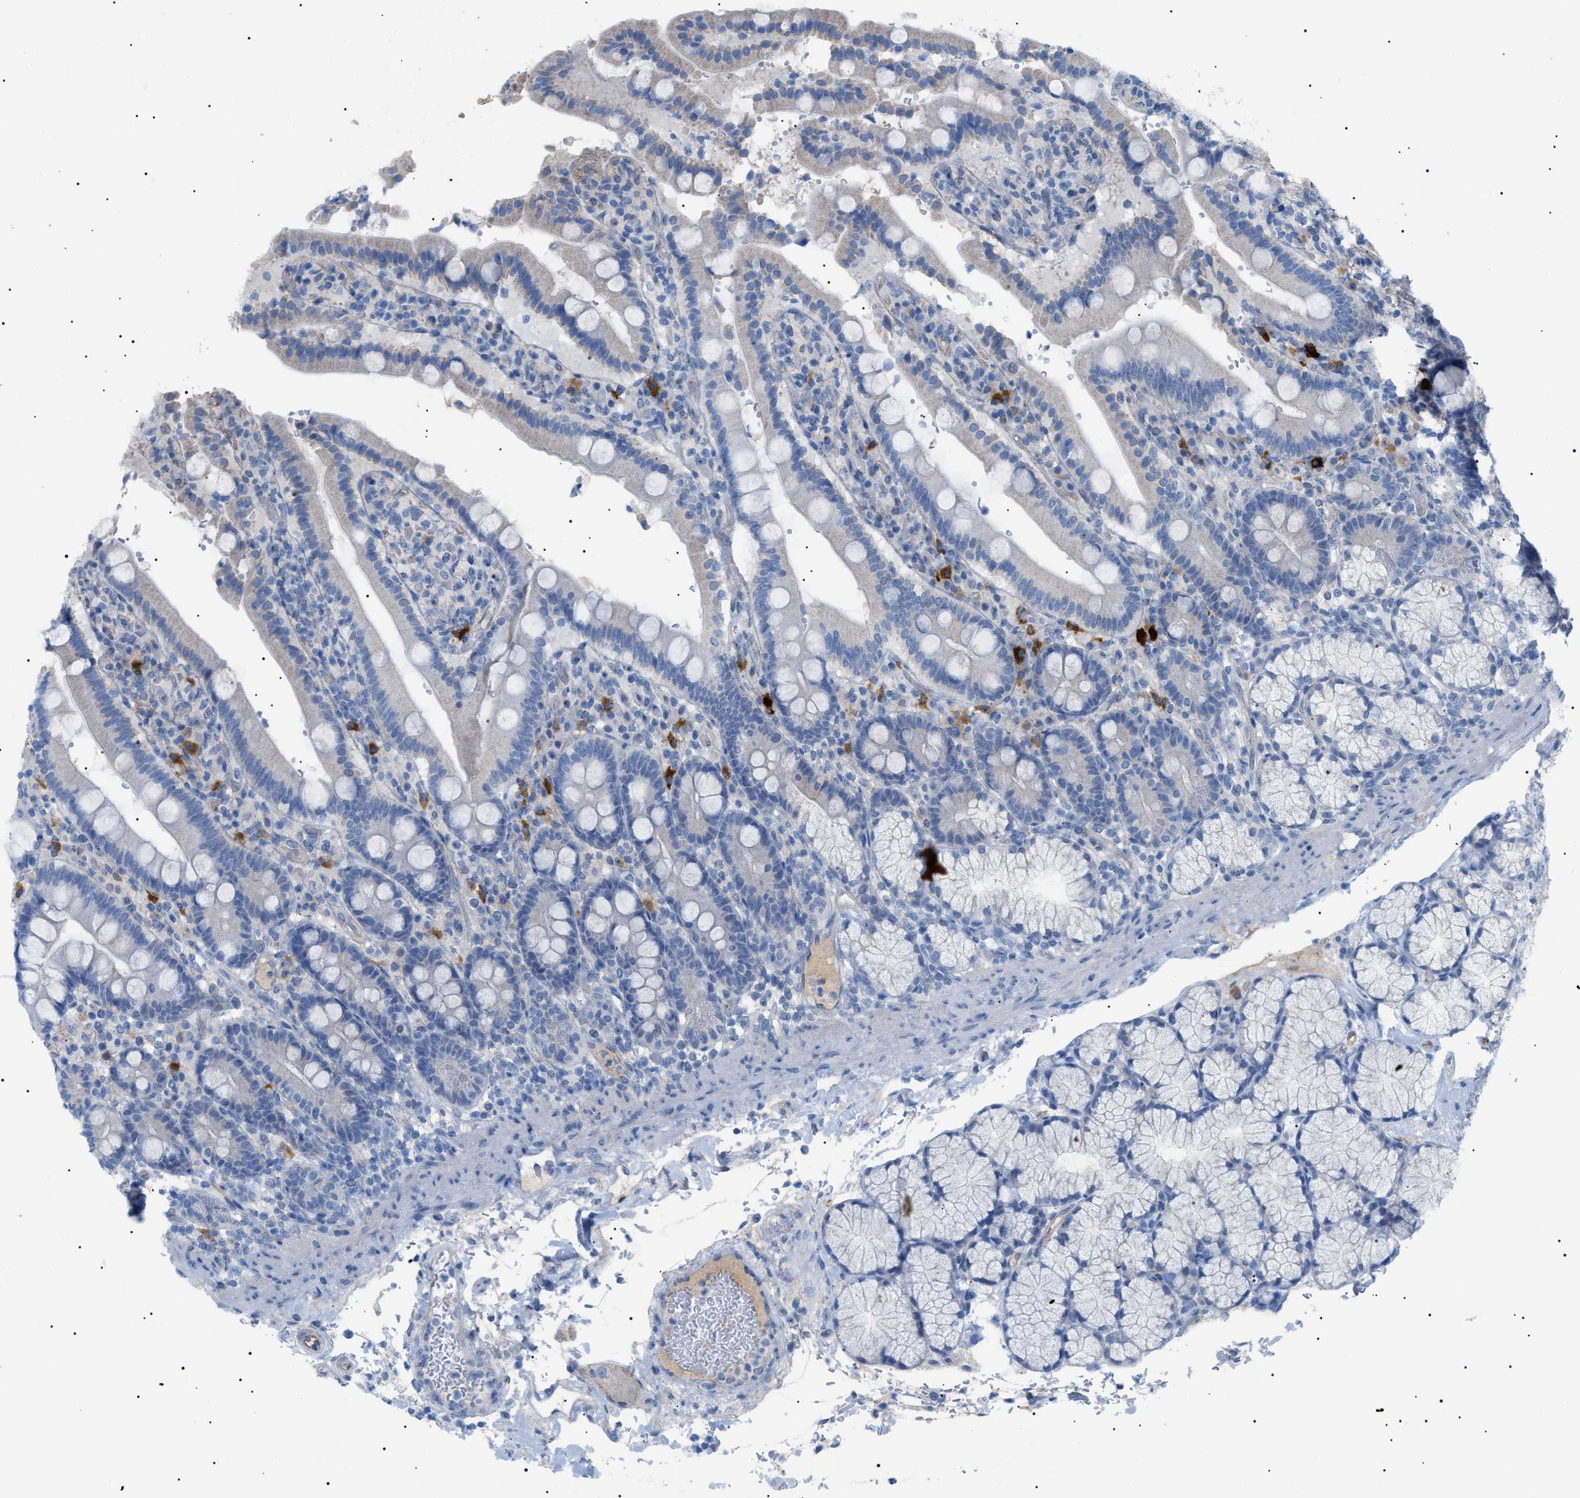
{"staining": {"intensity": "negative", "quantity": "none", "location": "none"}, "tissue": "duodenum", "cell_type": "Glandular cells", "image_type": "normal", "snomed": [{"axis": "morphology", "description": "Normal tissue, NOS"}, {"axis": "topography", "description": "Small intestine, NOS"}], "caption": "The photomicrograph exhibits no staining of glandular cells in benign duodenum.", "gene": "ADAMTS1", "patient": {"sex": "female", "age": 71}}